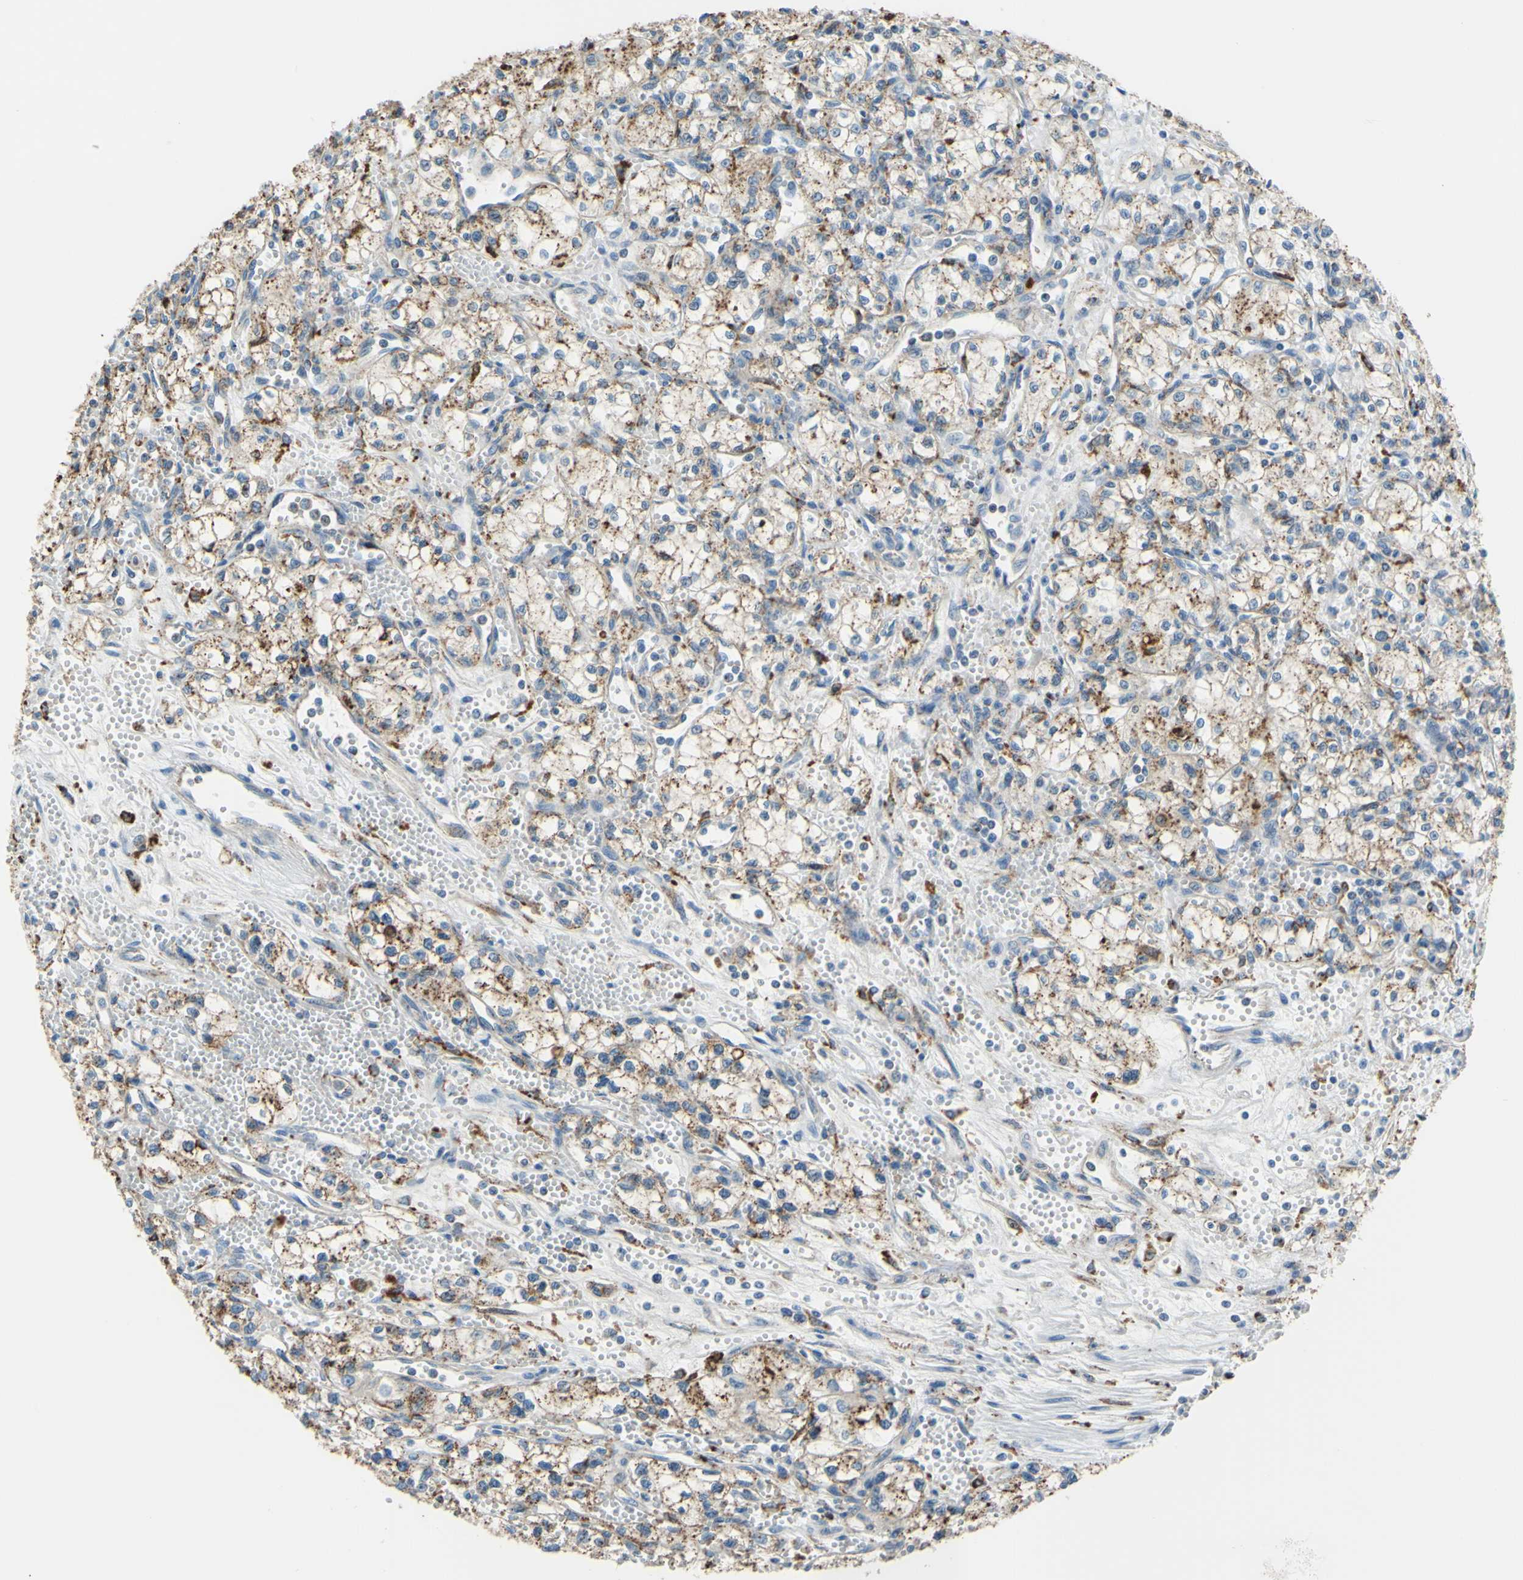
{"staining": {"intensity": "moderate", "quantity": "25%-75%", "location": "cytoplasmic/membranous"}, "tissue": "renal cancer", "cell_type": "Tumor cells", "image_type": "cancer", "snomed": [{"axis": "morphology", "description": "Normal tissue, NOS"}, {"axis": "morphology", "description": "Adenocarcinoma, NOS"}, {"axis": "topography", "description": "Kidney"}], "caption": "An image of human adenocarcinoma (renal) stained for a protein displays moderate cytoplasmic/membranous brown staining in tumor cells.", "gene": "CTSD", "patient": {"sex": "male", "age": 59}}